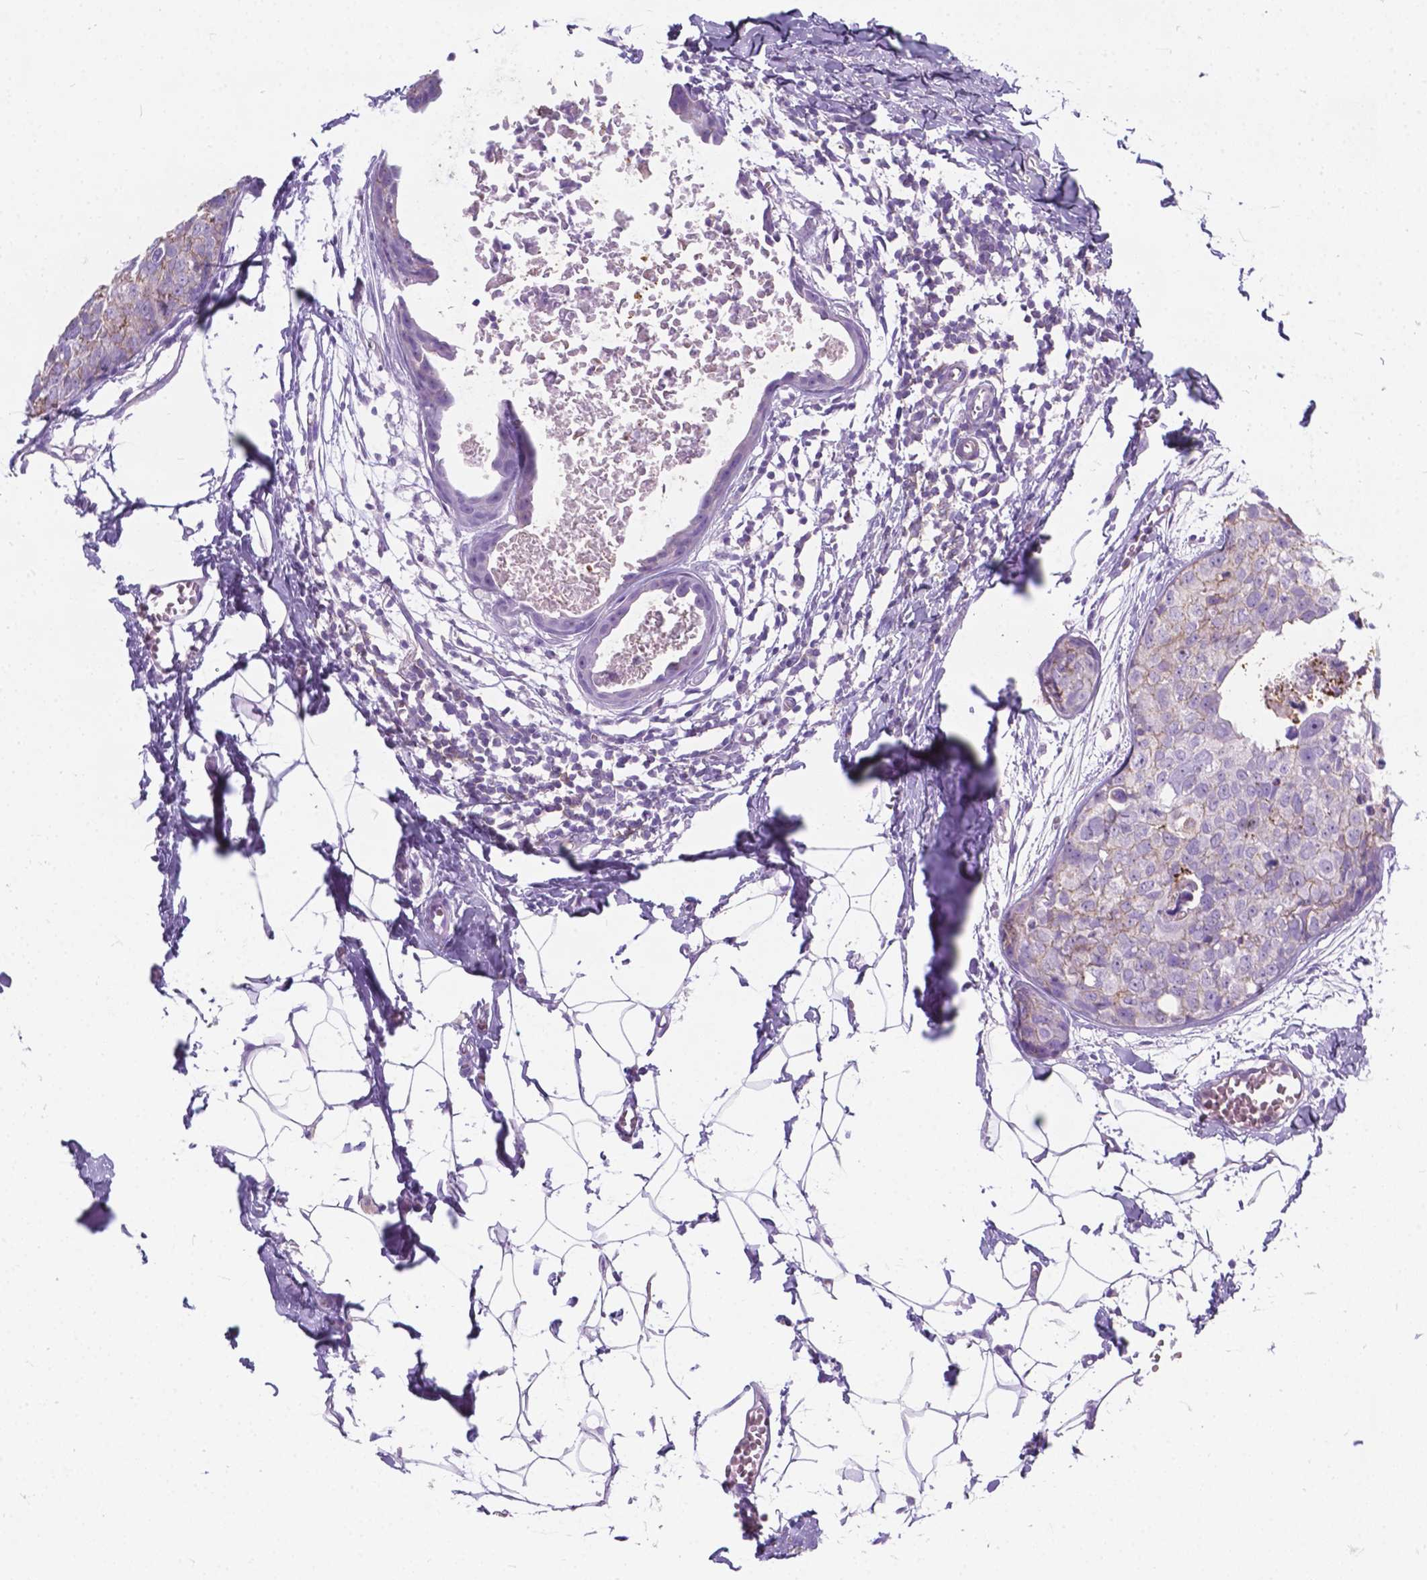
{"staining": {"intensity": "negative", "quantity": "none", "location": "none"}, "tissue": "breast cancer", "cell_type": "Tumor cells", "image_type": "cancer", "snomed": [{"axis": "morphology", "description": "Duct carcinoma"}, {"axis": "topography", "description": "Breast"}], "caption": "The IHC photomicrograph has no significant expression in tumor cells of breast cancer (infiltrating ductal carcinoma) tissue.", "gene": "KIAA0040", "patient": {"sex": "female", "age": 38}}